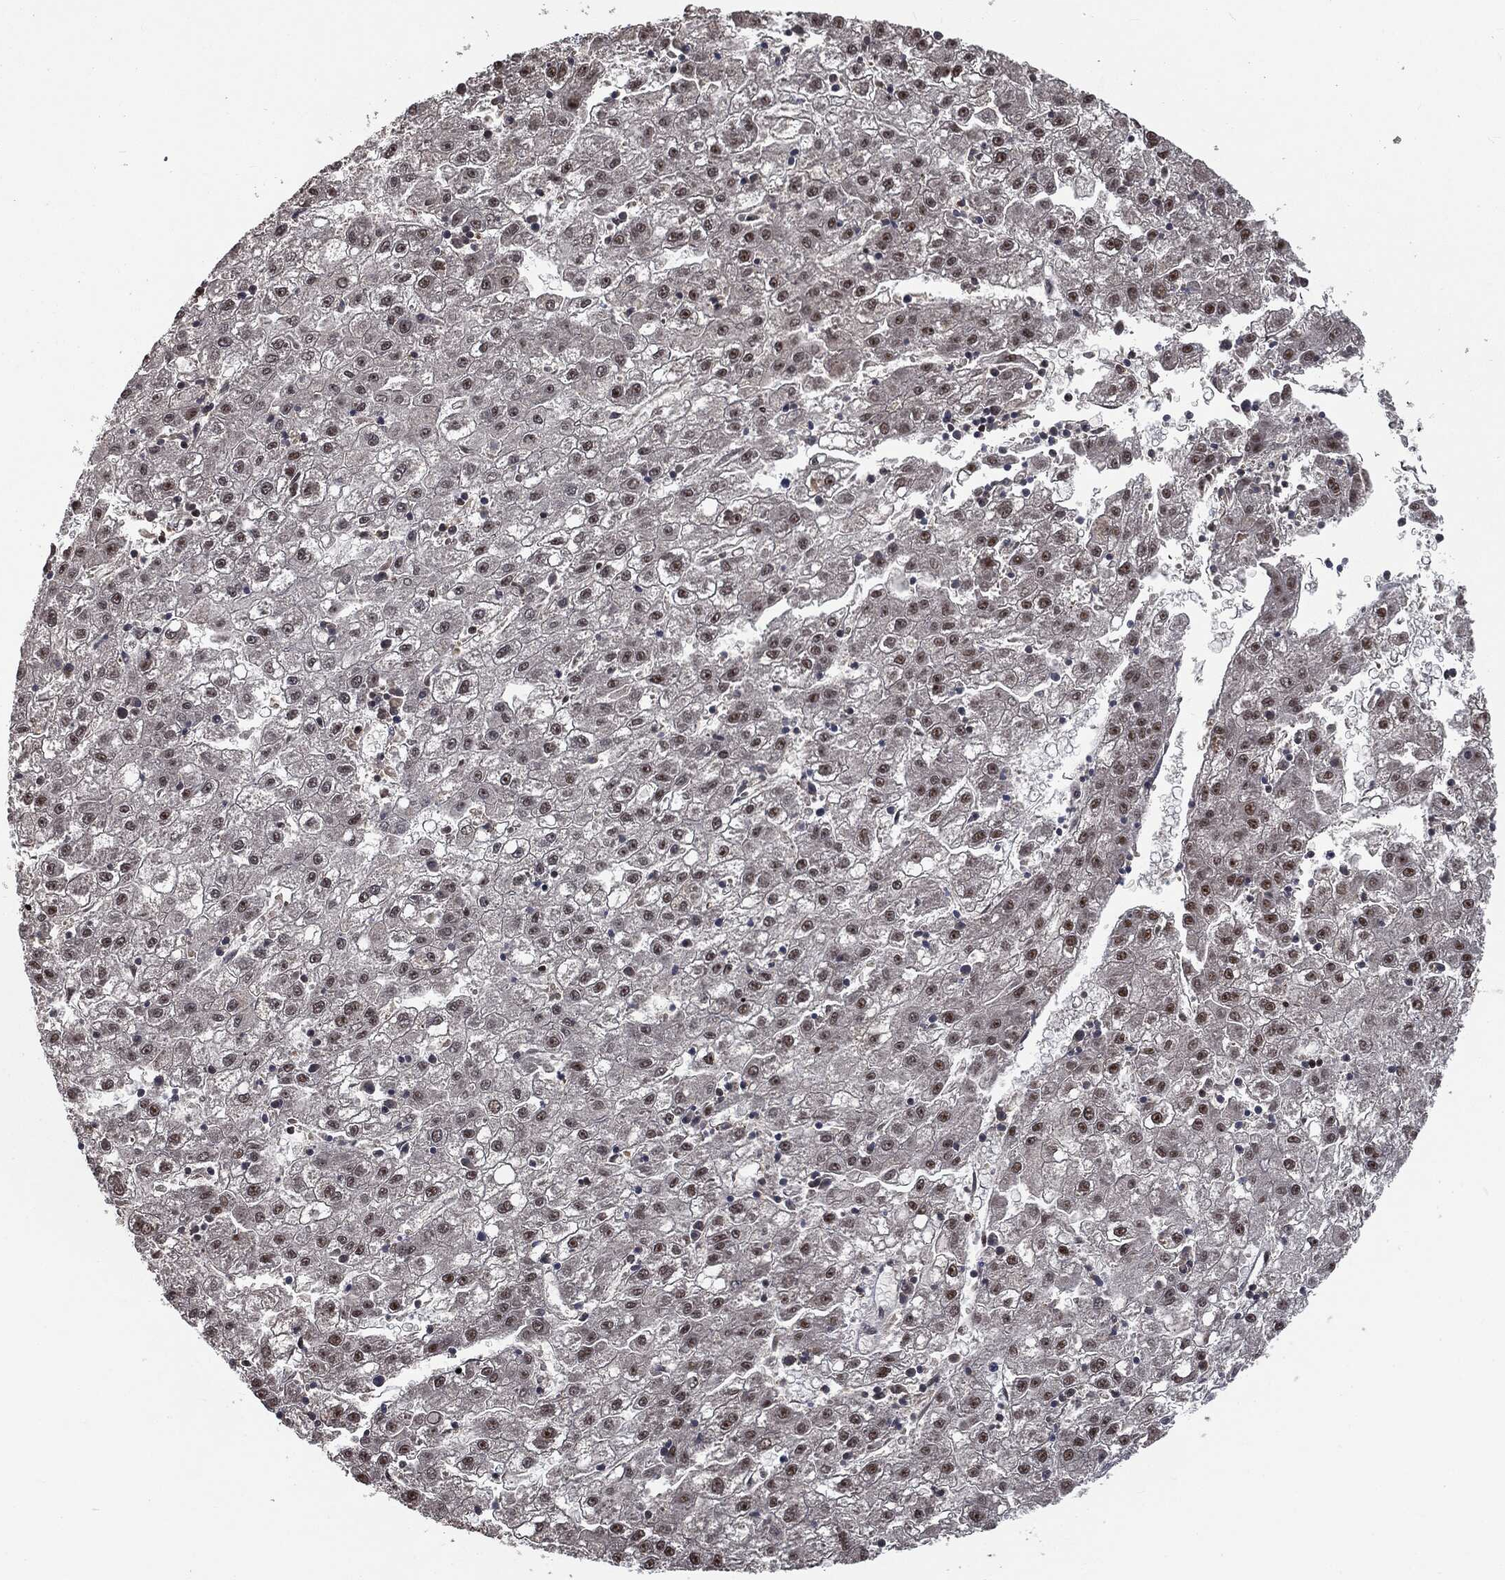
{"staining": {"intensity": "weak", "quantity": "<25%", "location": "nuclear"}, "tissue": "liver cancer", "cell_type": "Tumor cells", "image_type": "cancer", "snomed": [{"axis": "morphology", "description": "Carcinoma, Hepatocellular, NOS"}, {"axis": "topography", "description": "Liver"}], "caption": "Tumor cells are negative for protein expression in human liver cancer. Nuclei are stained in blue.", "gene": "DPH2", "patient": {"sex": "male", "age": 72}}